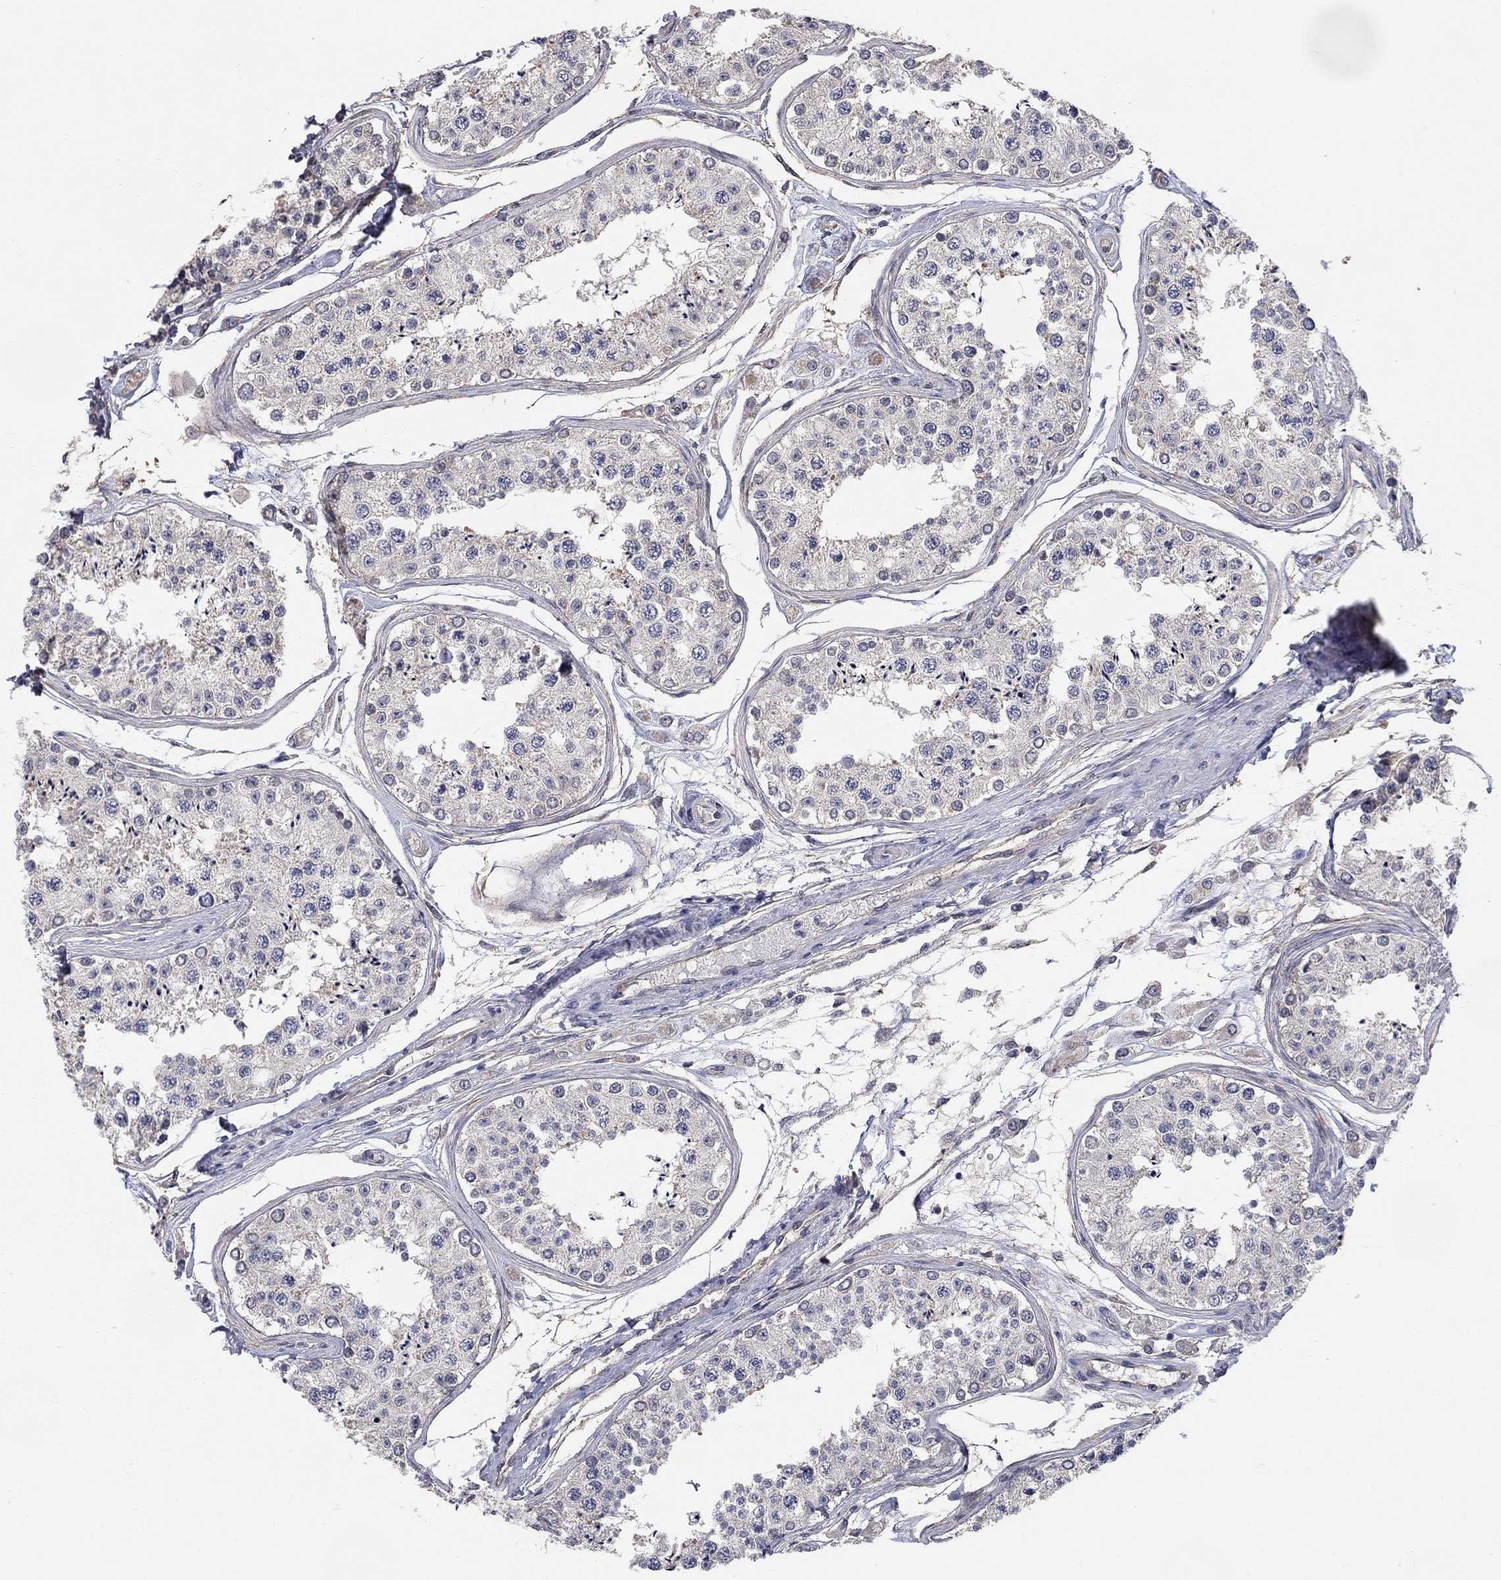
{"staining": {"intensity": "weak", "quantity": "<25%", "location": "cytoplasmic/membranous"}, "tissue": "testis", "cell_type": "Cells in seminiferous ducts", "image_type": "normal", "snomed": [{"axis": "morphology", "description": "Normal tissue, NOS"}, {"axis": "topography", "description": "Testis"}], "caption": "Testis was stained to show a protein in brown. There is no significant staining in cells in seminiferous ducts. The staining is performed using DAB brown chromogen with nuclei counter-stained in using hematoxylin.", "gene": "WASF3", "patient": {"sex": "male", "age": 25}}